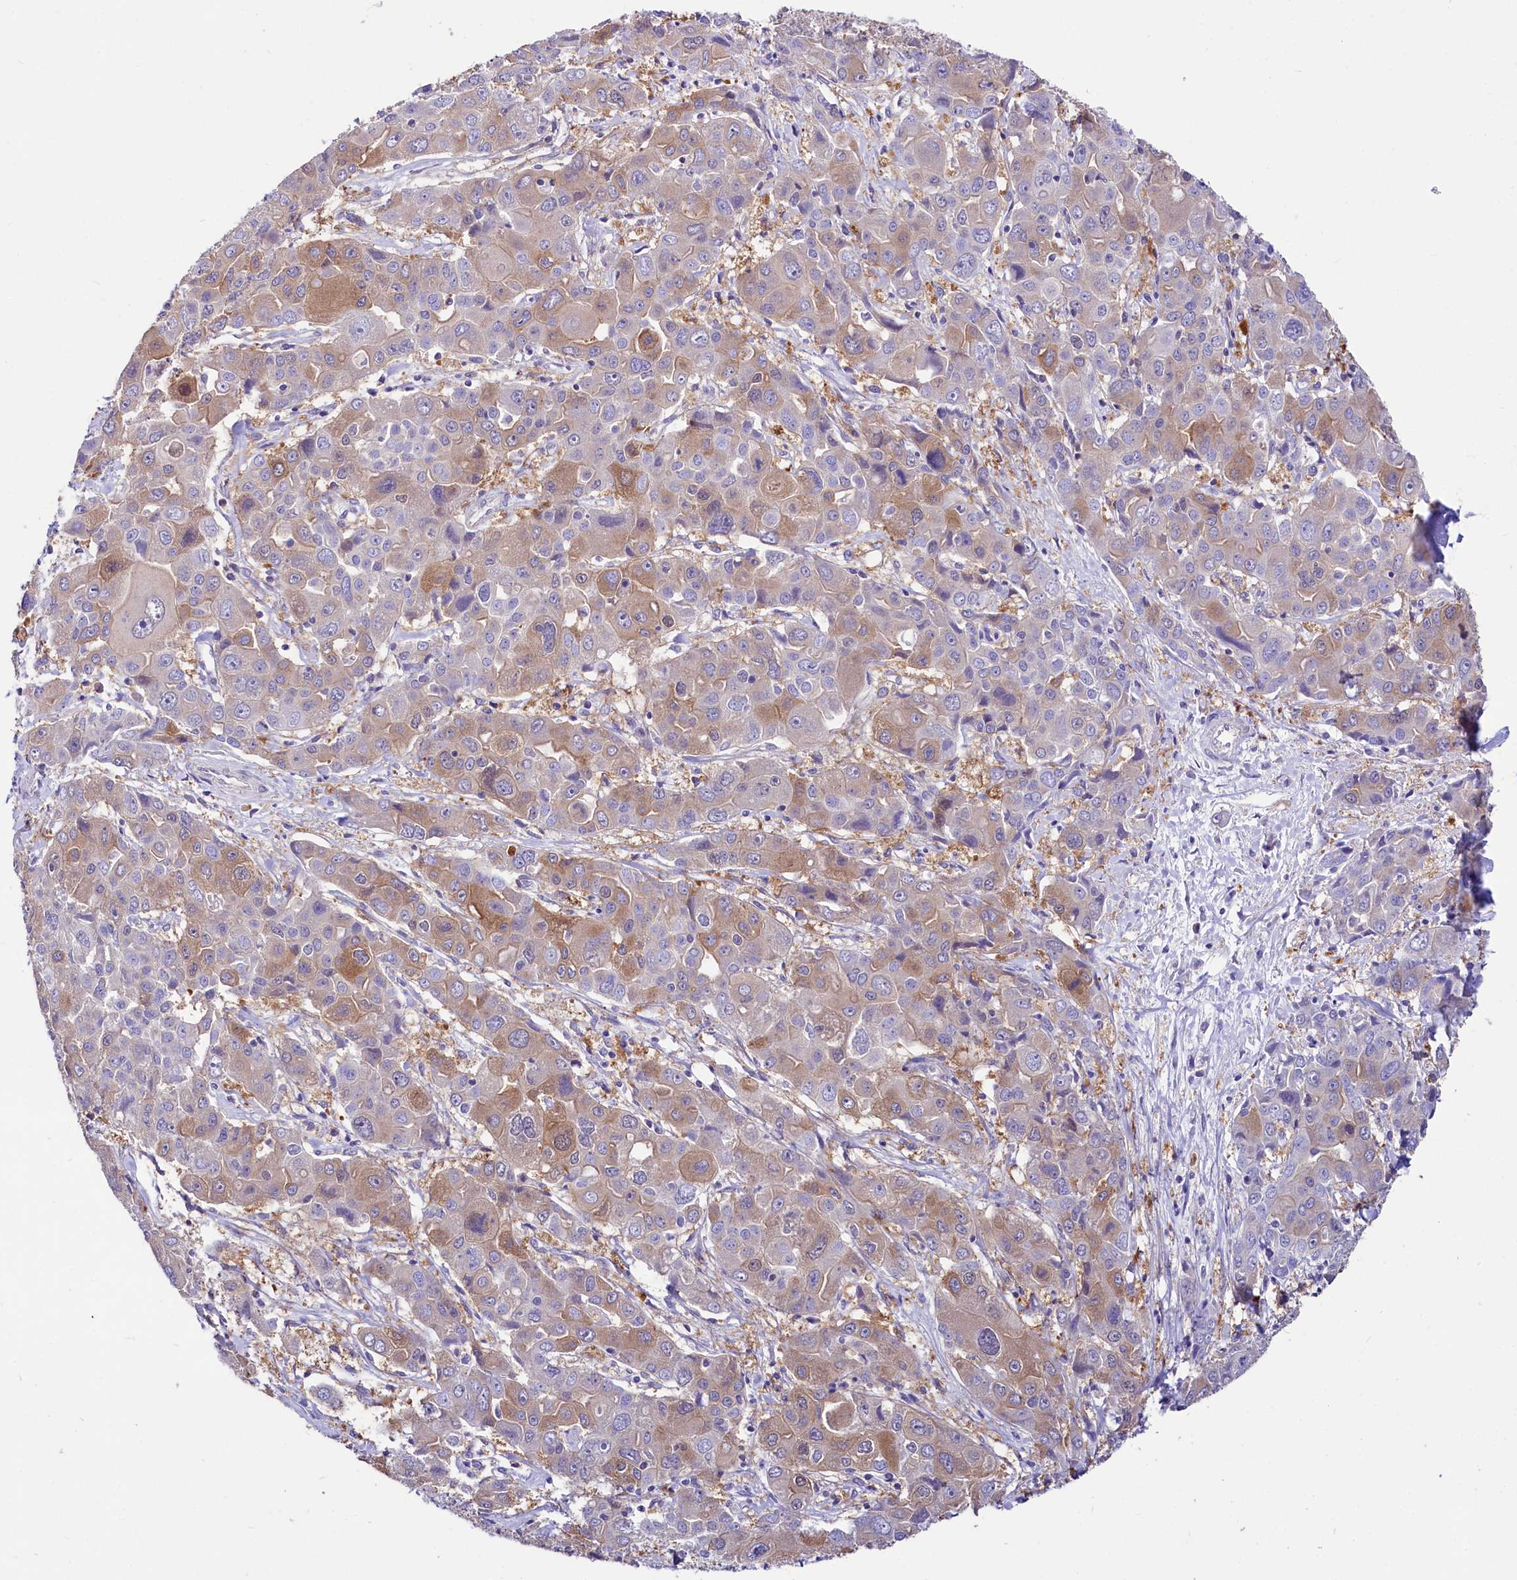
{"staining": {"intensity": "moderate", "quantity": "<25%", "location": "cytoplasmic/membranous"}, "tissue": "liver cancer", "cell_type": "Tumor cells", "image_type": "cancer", "snomed": [{"axis": "morphology", "description": "Cholangiocarcinoma"}, {"axis": "topography", "description": "Liver"}], "caption": "A photomicrograph showing moderate cytoplasmic/membranous expression in approximately <25% of tumor cells in liver cancer (cholangiocarcinoma), as visualized by brown immunohistochemical staining.", "gene": "ABHD5", "patient": {"sex": "male", "age": 67}}